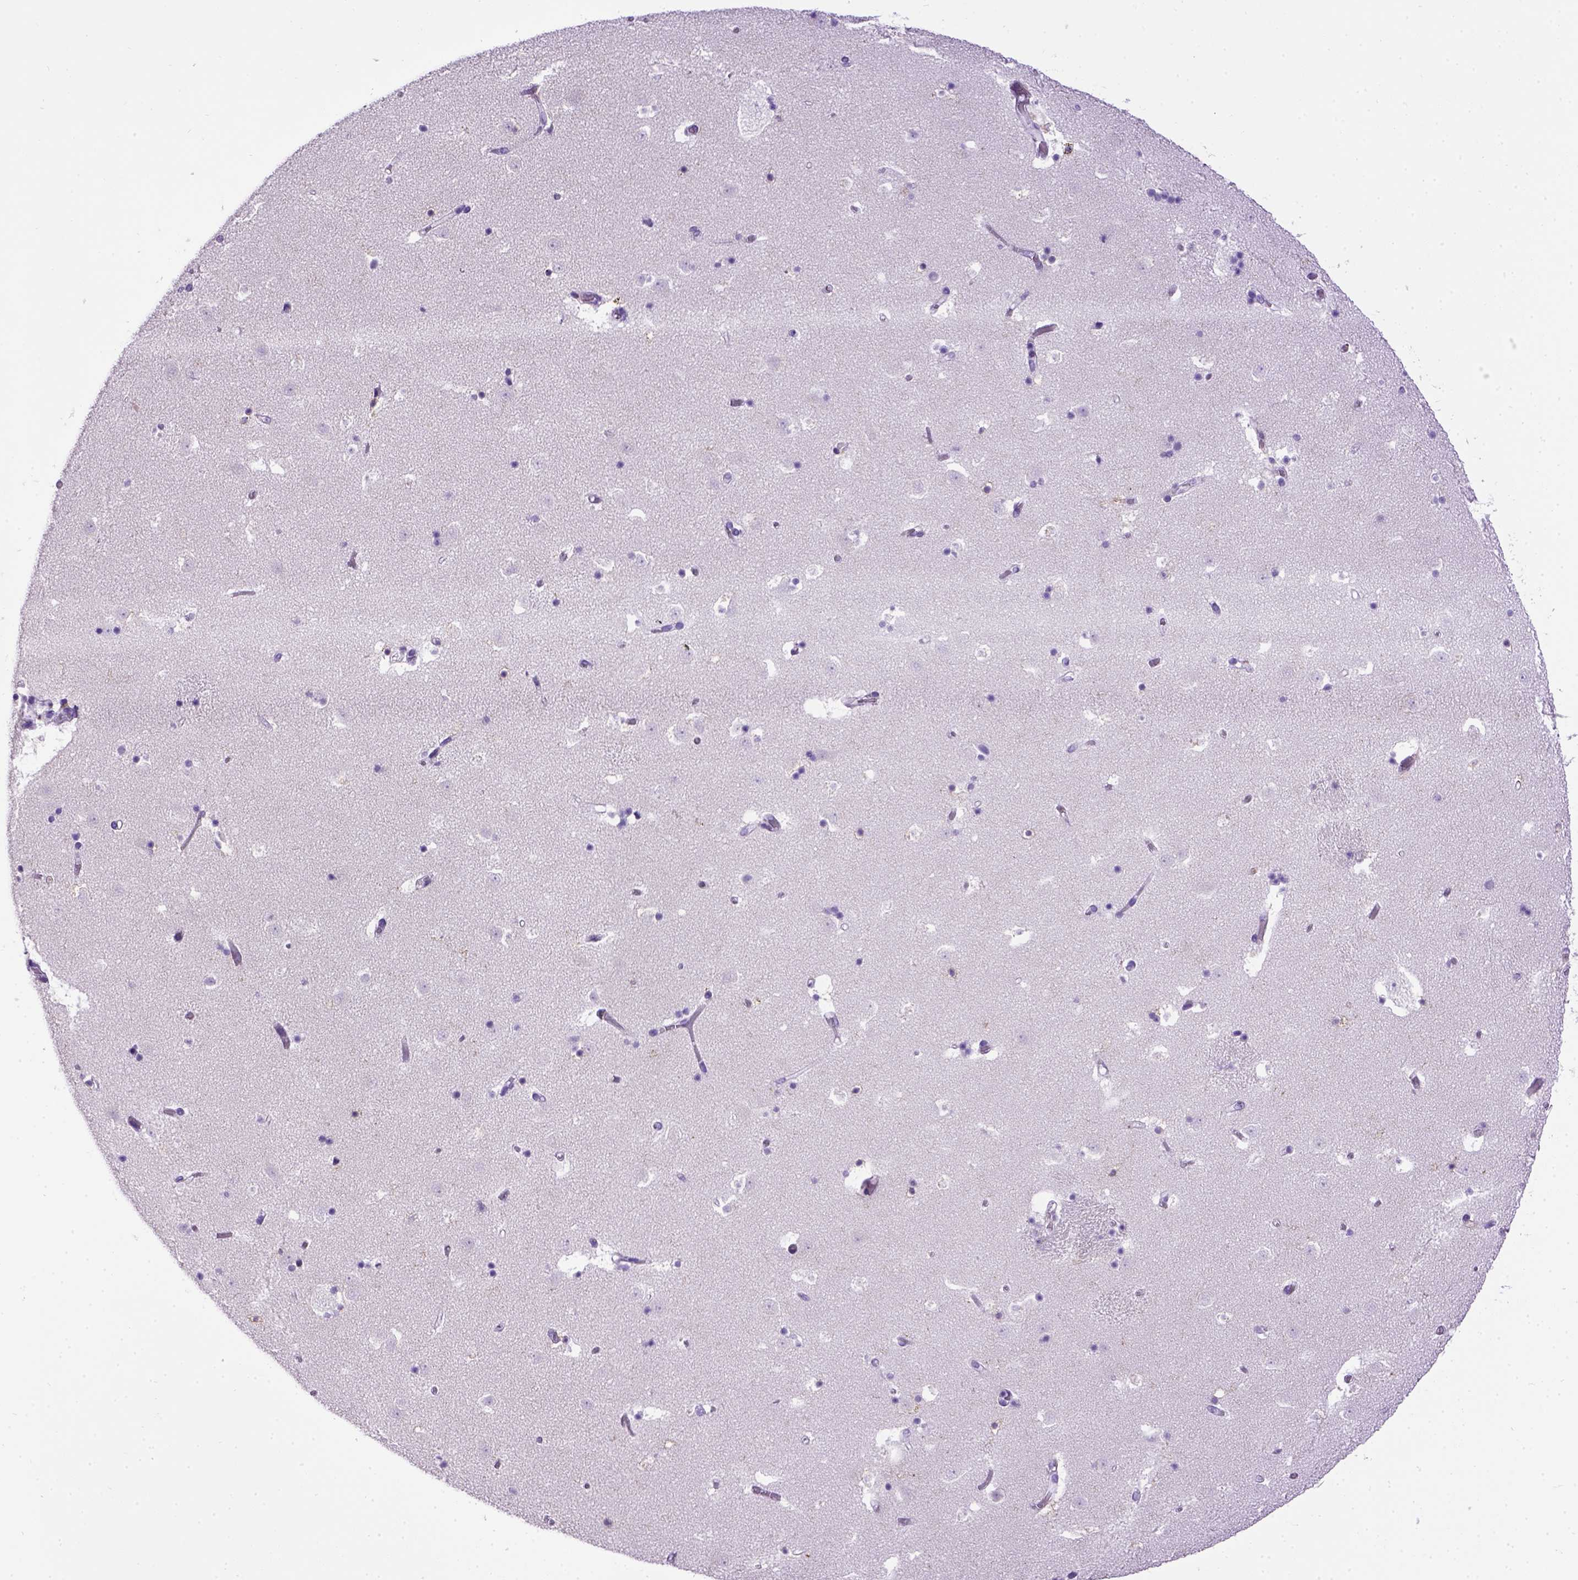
{"staining": {"intensity": "moderate", "quantity": "<25%", "location": "cytoplasmic/membranous"}, "tissue": "caudate", "cell_type": "Glial cells", "image_type": "normal", "snomed": [{"axis": "morphology", "description": "Normal tissue, NOS"}, {"axis": "topography", "description": "Lateral ventricle wall"}], "caption": "Immunohistochemical staining of unremarkable caudate shows moderate cytoplasmic/membranous protein positivity in approximately <25% of glial cells.", "gene": "ITGAX", "patient": {"sex": "female", "age": 42}}